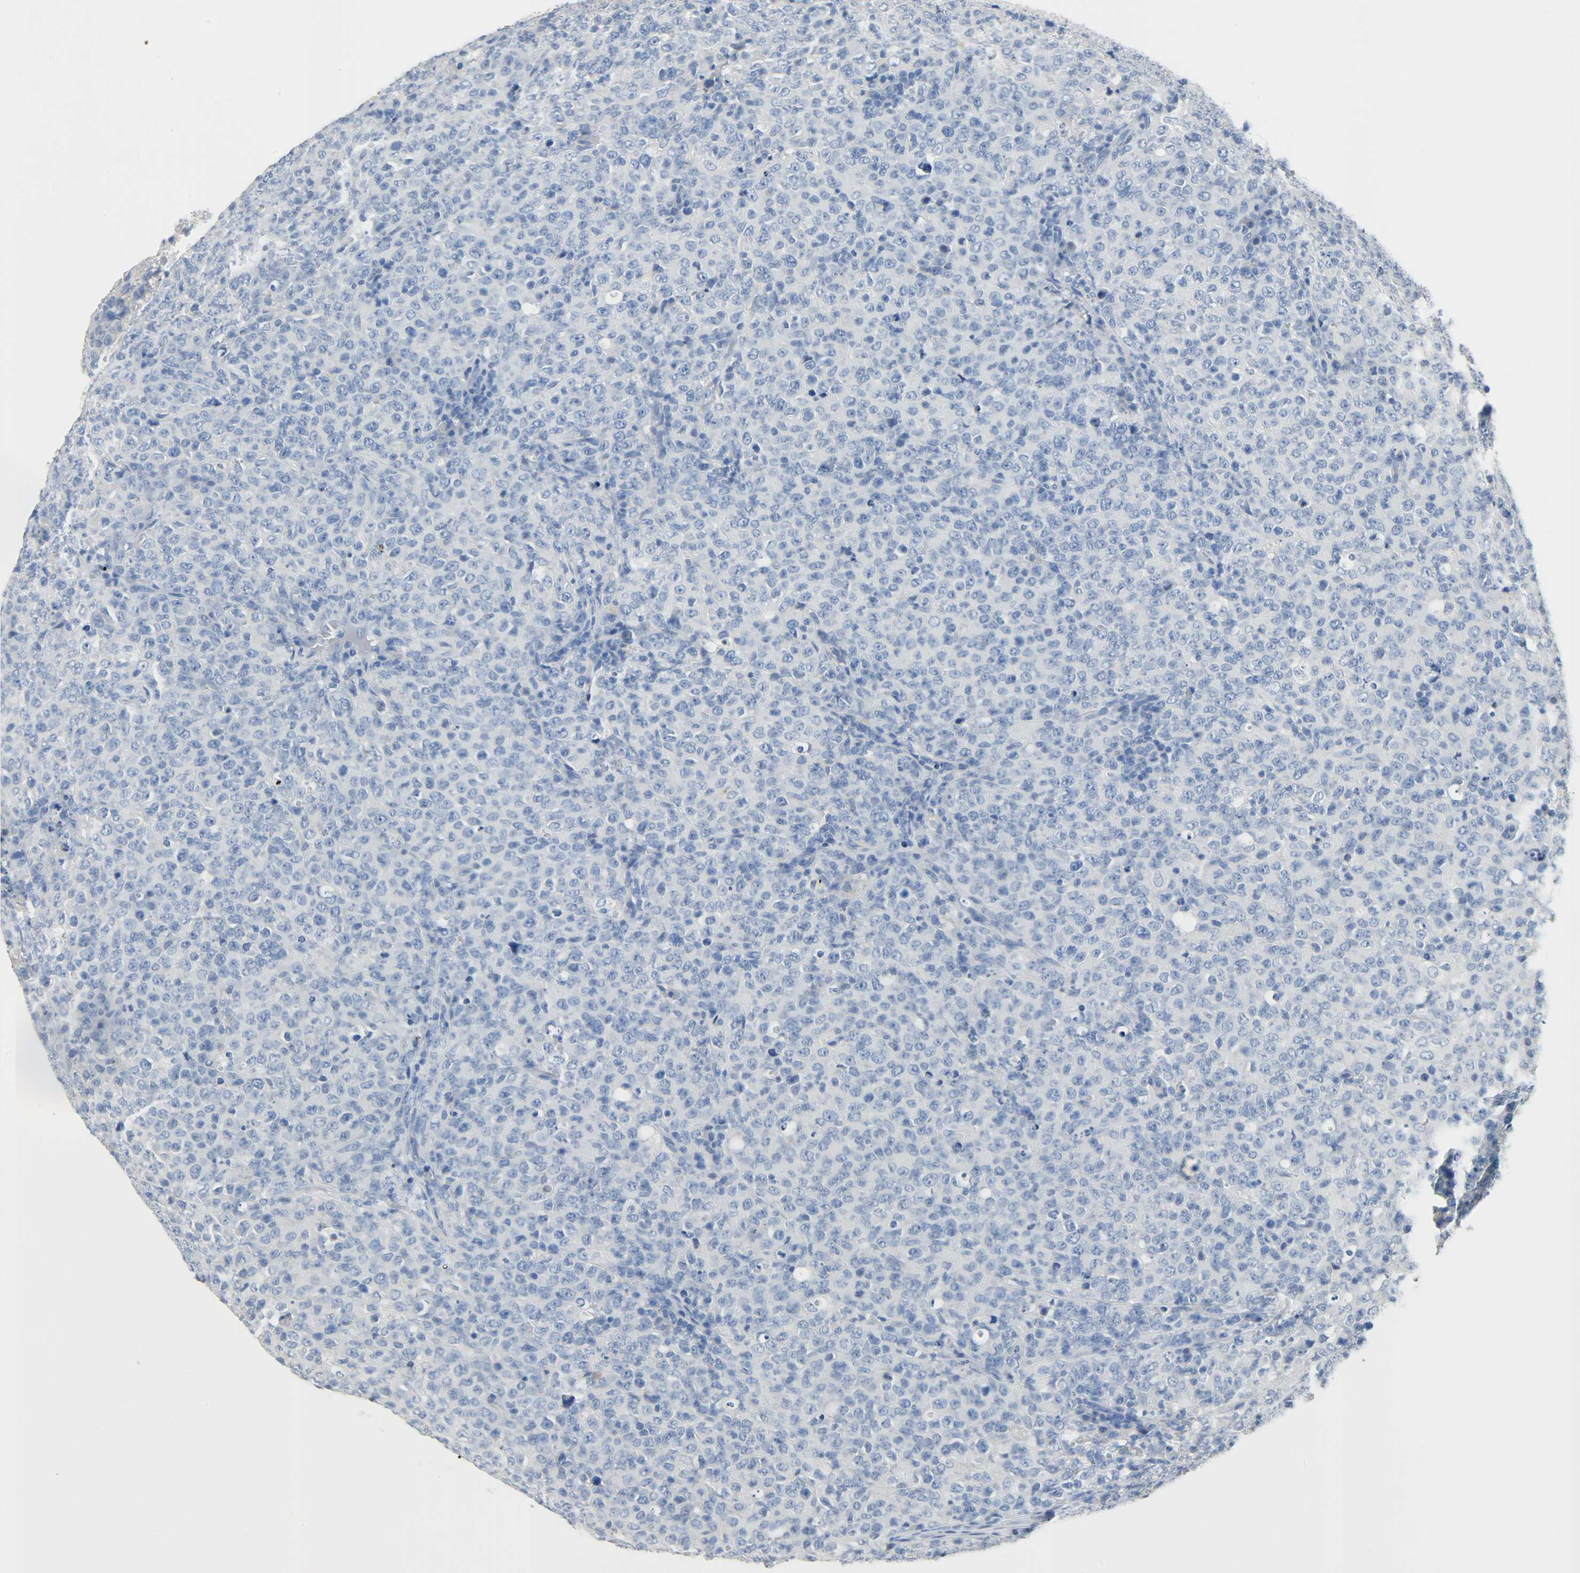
{"staining": {"intensity": "negative", "quantity": "none", "location": "none"}, "tissue": "lymphoma", "cell_type": "Tumor cells", "image_type": "cancer", "snomed": [{"axis": "morphology", "description": "Malignant lymphoma, non-Hodgkin's type, High grade"}, {"axis": "topography", "description": "Tonsil"}], "caption": "The immunohistochemistry (IHC) micrograph has no significant staining in tumor cells of lymphoma tissue. The staining was performed using DAB to visualize the protein expression in brown, while the nuclei were stained in blue with hematoxylin (Magnification: 20x).", "gene": "CRP", "patient": {"sex": "female", "age": 36}}